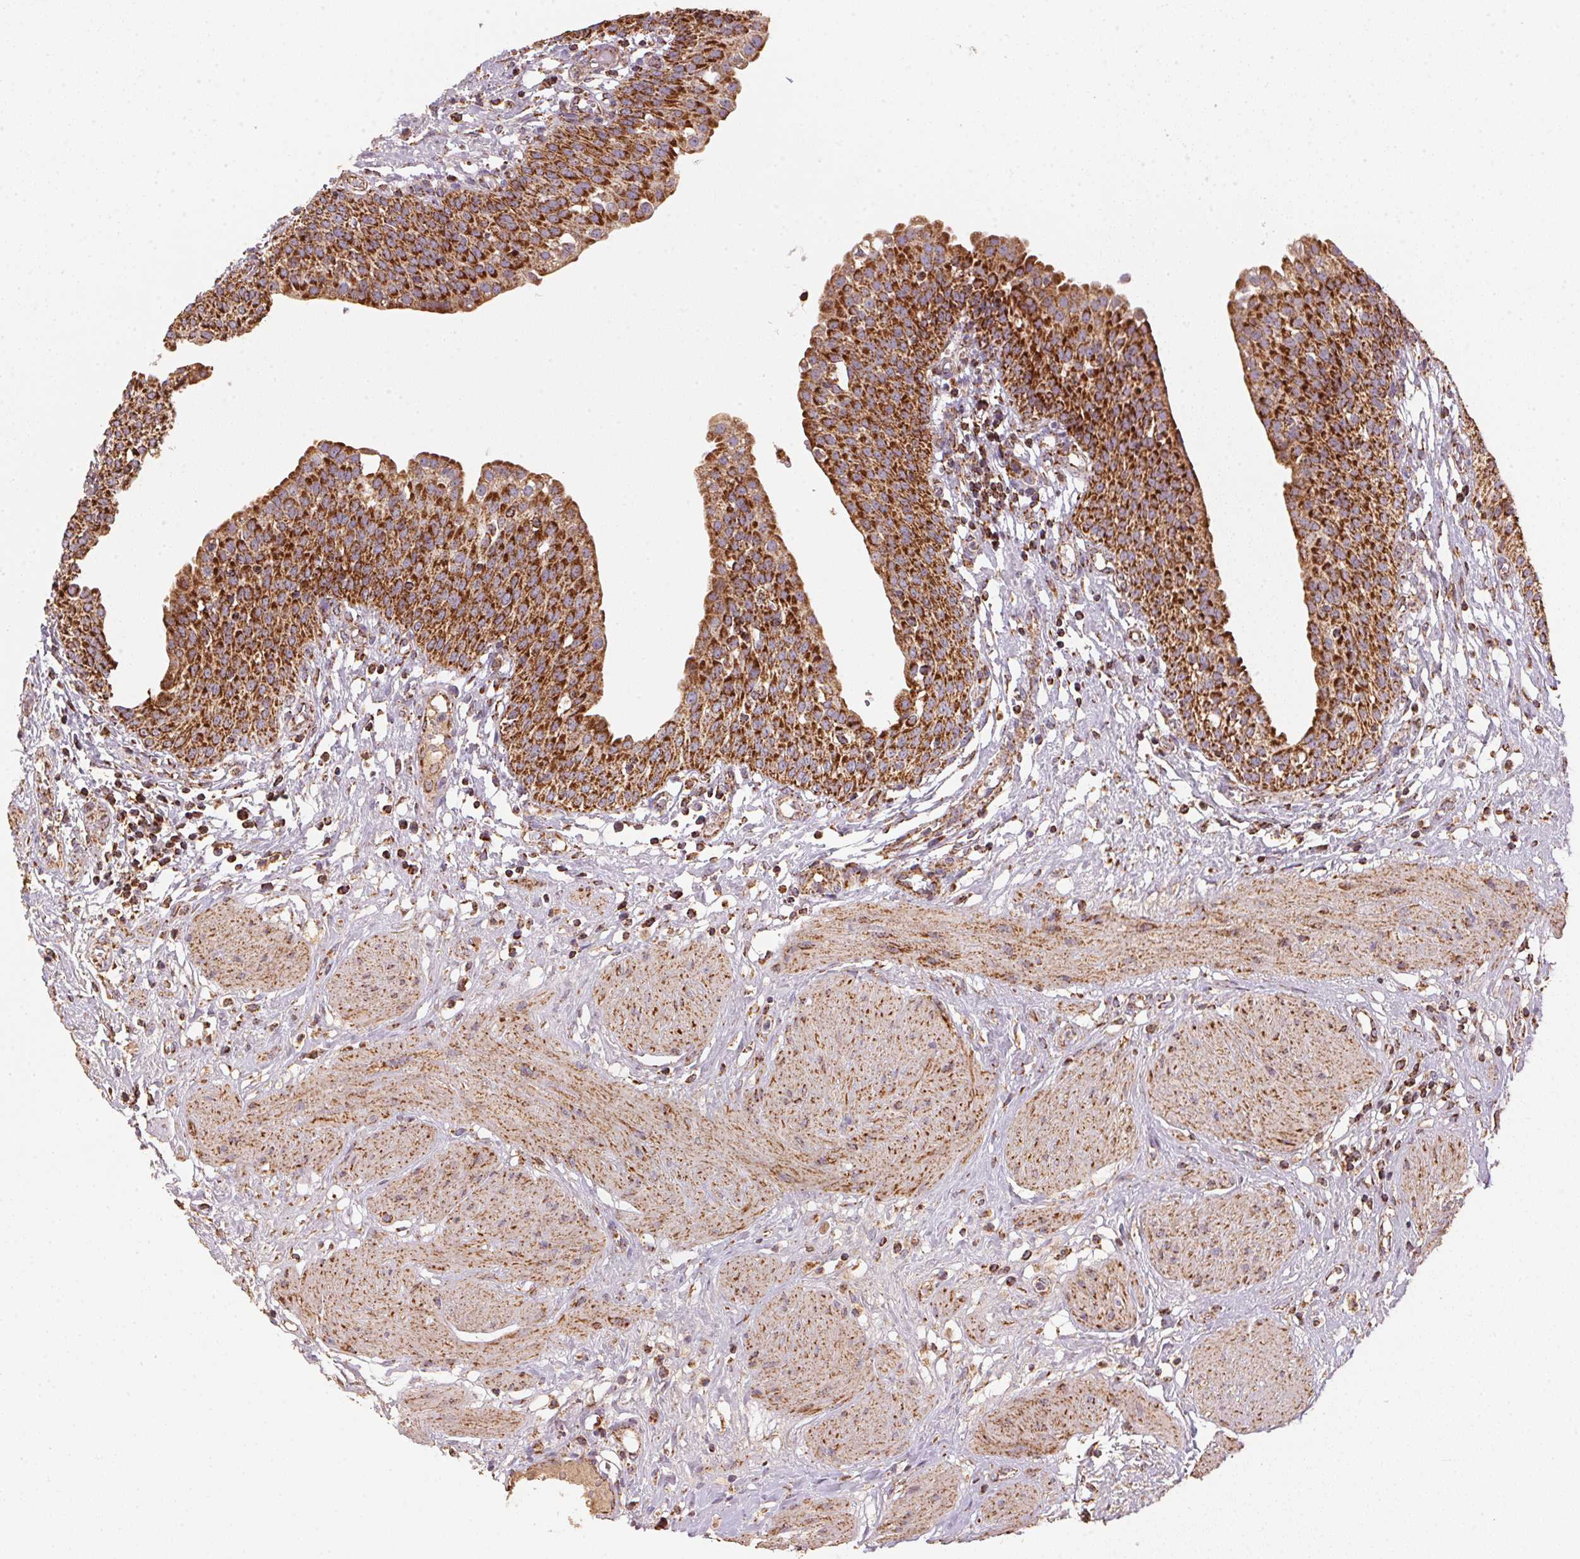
{"staining": {"intensity": "strong", "quantity": ">75%", "location": "cytoplasmic/membranous"}, "tissue": "urinary bladder", "cell_type": "Urothelial cells", "image_type": "normal", "snomed": [{"axis": "morphology", "description": "Normal tissue, NOS"}, {"axis": "topography", "description": "Urinary bladder"}], "caption": "Immunohistochemistry (IHC) photomicrograph of benign urinary bladder stained for a protein (brown), which demonstrates high levels of strong cytoplasmic/membranous positivity in about >75% of urothelial cells.", "gene": "NDUFS2", "patient": {"sex": "male", "age": 55}}